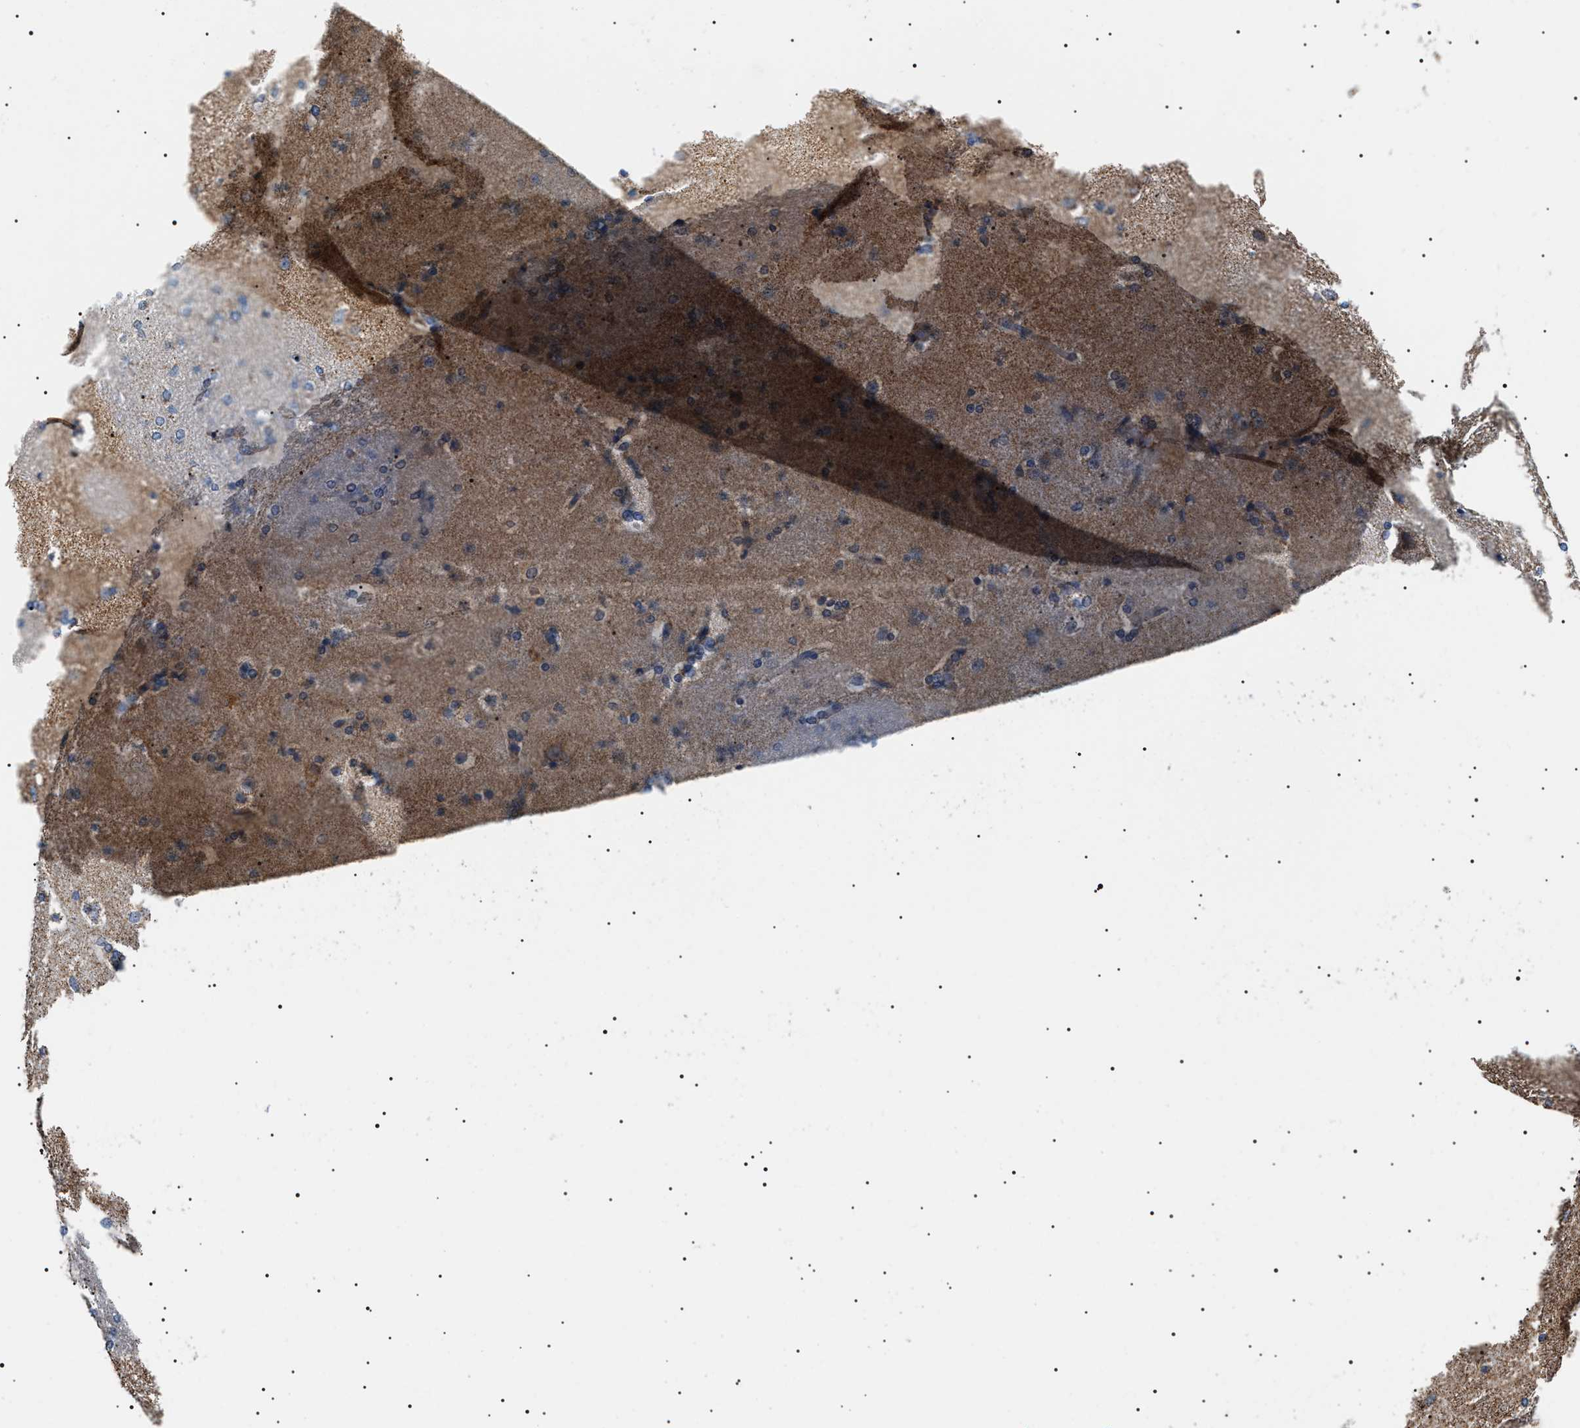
{"staining": {"intensity": "moderate", "quantity": ">75%", "location": "cytoplasmic/membranous"}, "tissue": "caudate", "cell_type": "Glial cells", "image_type": "normal", "snomed": [{"axis": "morphology", "description": "Normal tissue, NOS"}, {"axis": "topography", "description": "Lateral ventricle wall"}], "caption": "Immunohistochemical staining of normal human caudate reveals moderate cytoplasmic/membranous protein expression in approximately >75% of glial cells.", "gene": "OXSM", "patient": {"sex": "female", "age": 19}}